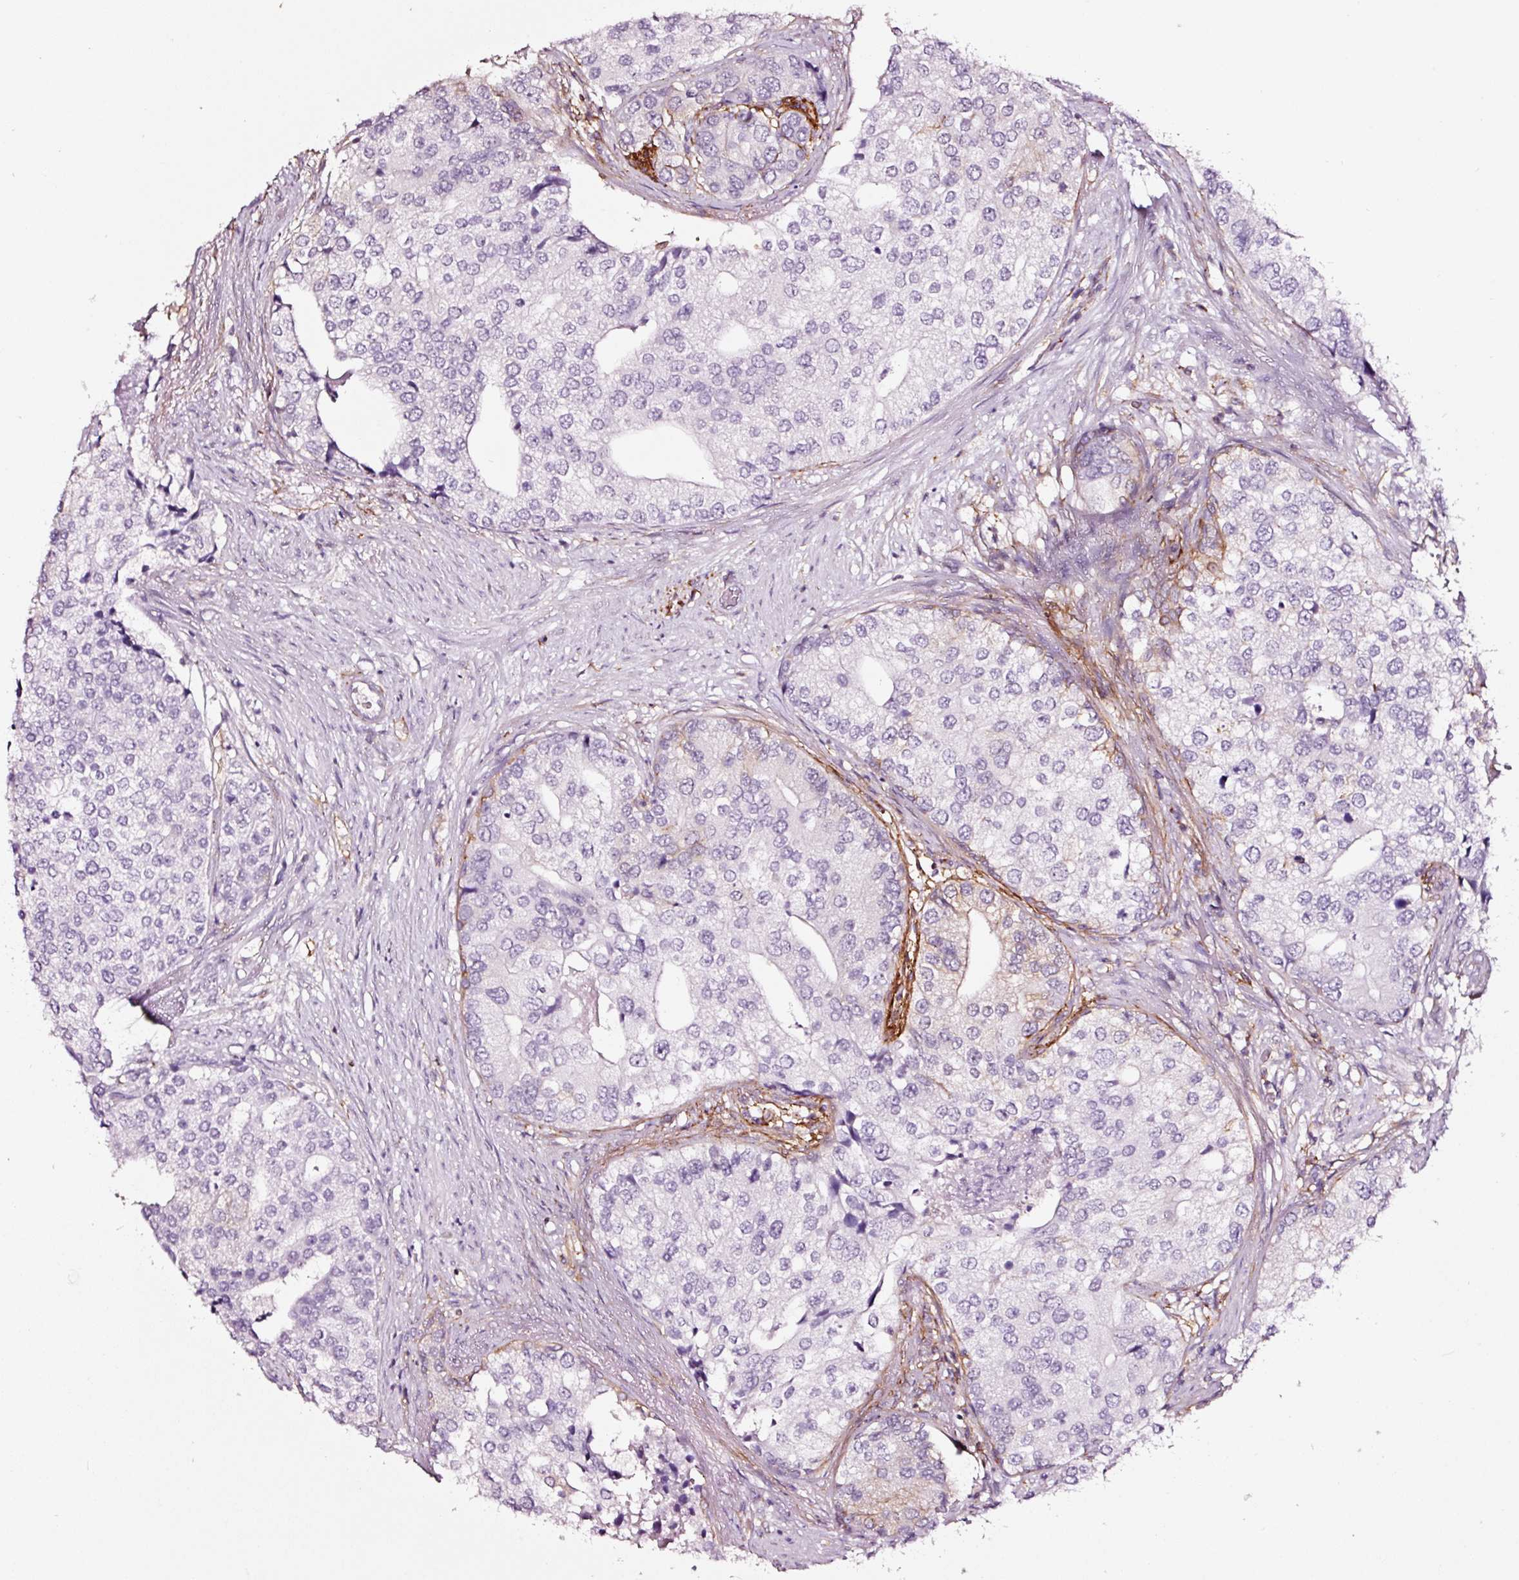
{"staining": {"intensity": "negative", "quantity": "none", "location": "none"}, "tissue": "prostate cancer", "cell_type": "Tumor cells", "image_type": "cancer", "snomed": [{"axis": "morphology", "description": "Adenocarcinoma, High grade"}, {"axis": "topography", "description": "Prostate"}], "caption": "A micrograph of human prostate cancer is negative for staining in tumor cells.", "gene": "ADD3", "patient": {"sex": "male", "age": 62}}